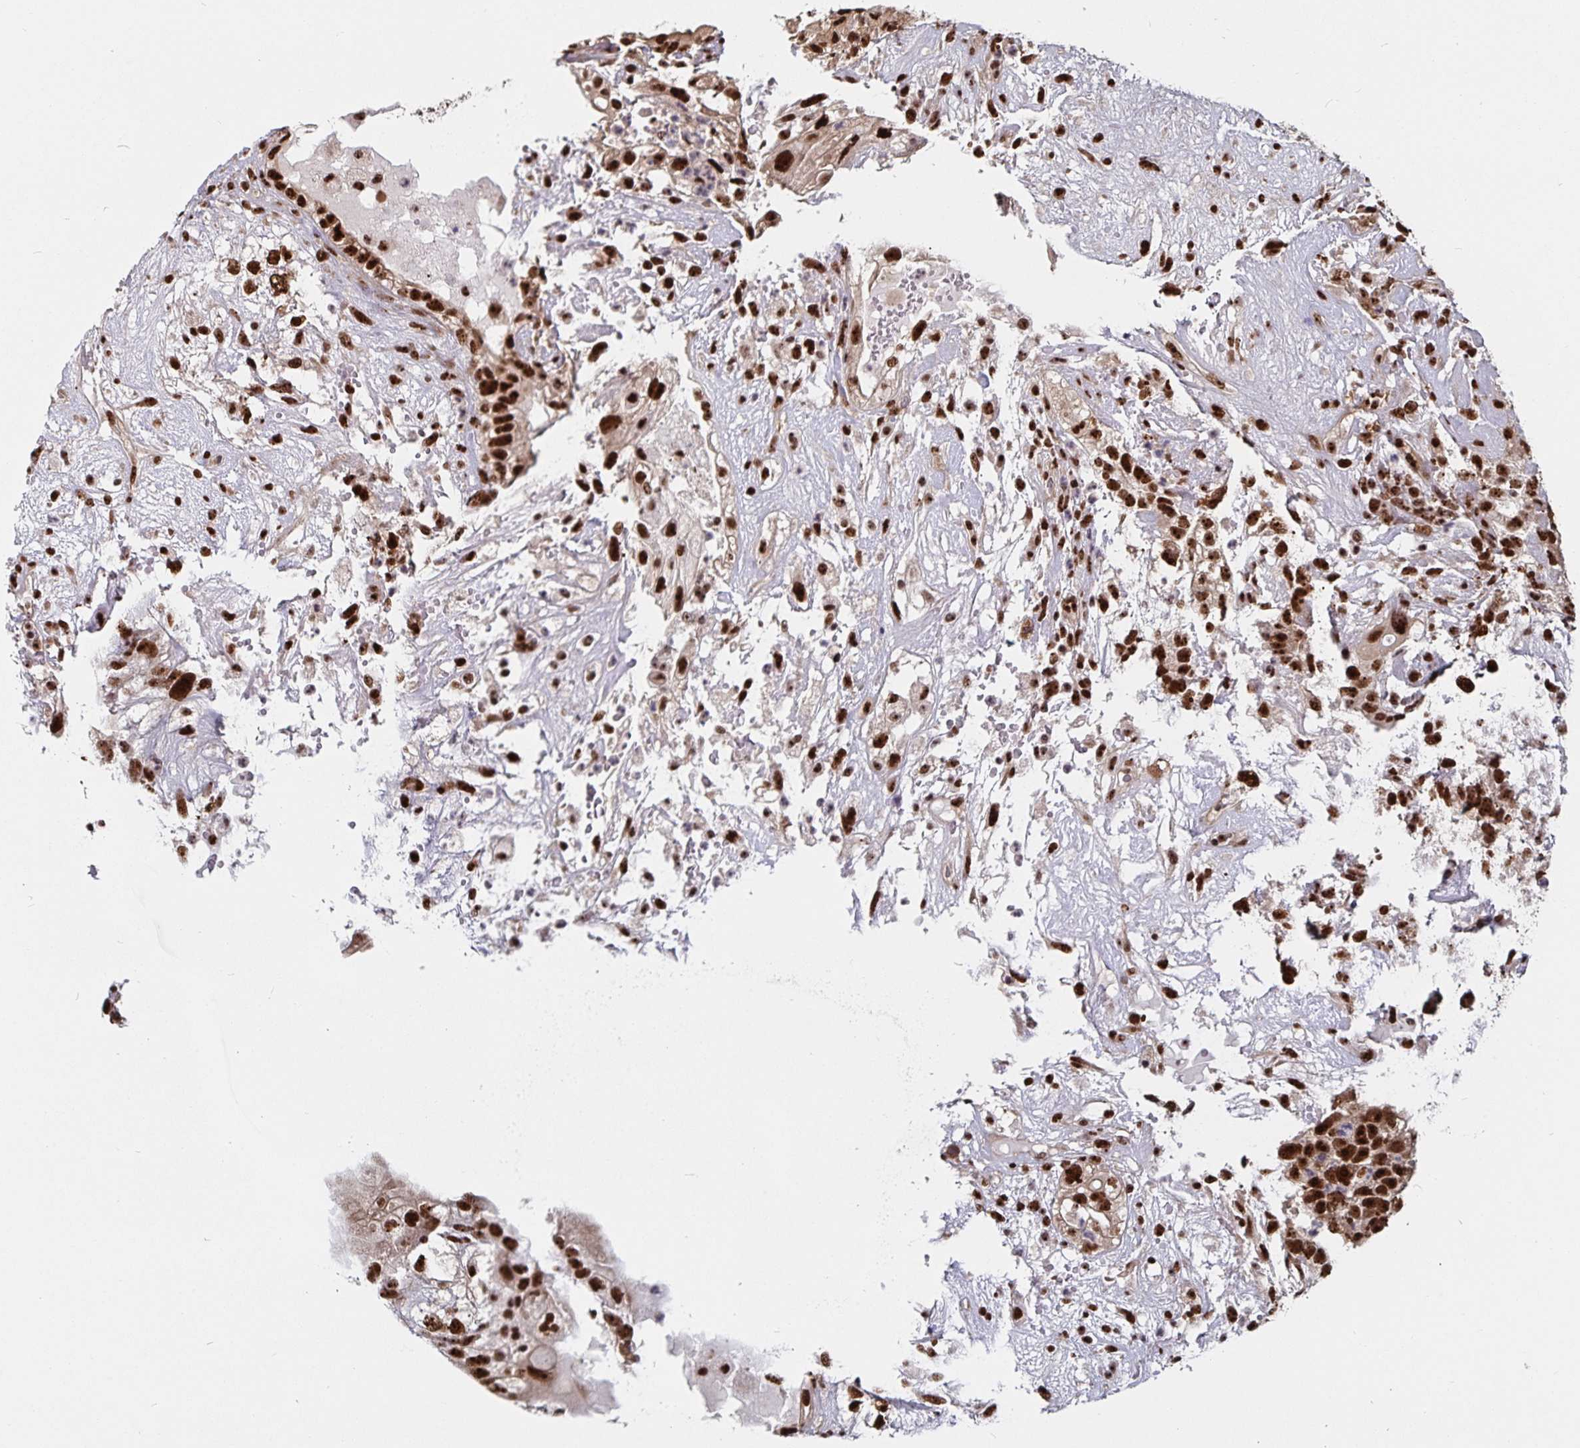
{"staining": {"intensity": "strong", "quantity": ">75%", "location": "nuclear"}, "tissue": "testis cancer", "cell_type": "Tumor cells", "image_type": "cancer", "snomed": [{"axis": "morphology", "description": "Seminoma, NOS"}, {"axis": "morphology", "description": "Carcinoma, Embryonal, NOS"}, {"axis": "topography", "description": "Testis"}], "caption": "Testis cancer (seminoma) stained with immunohistochemistry shows strong nuclear staining in approximately >75% of tumor cells. (brown staining indicates protein expression, while blue staining denotes nuclei).", "gene": "LAS1L", "patient": {"sex": "male", "age": 41}}